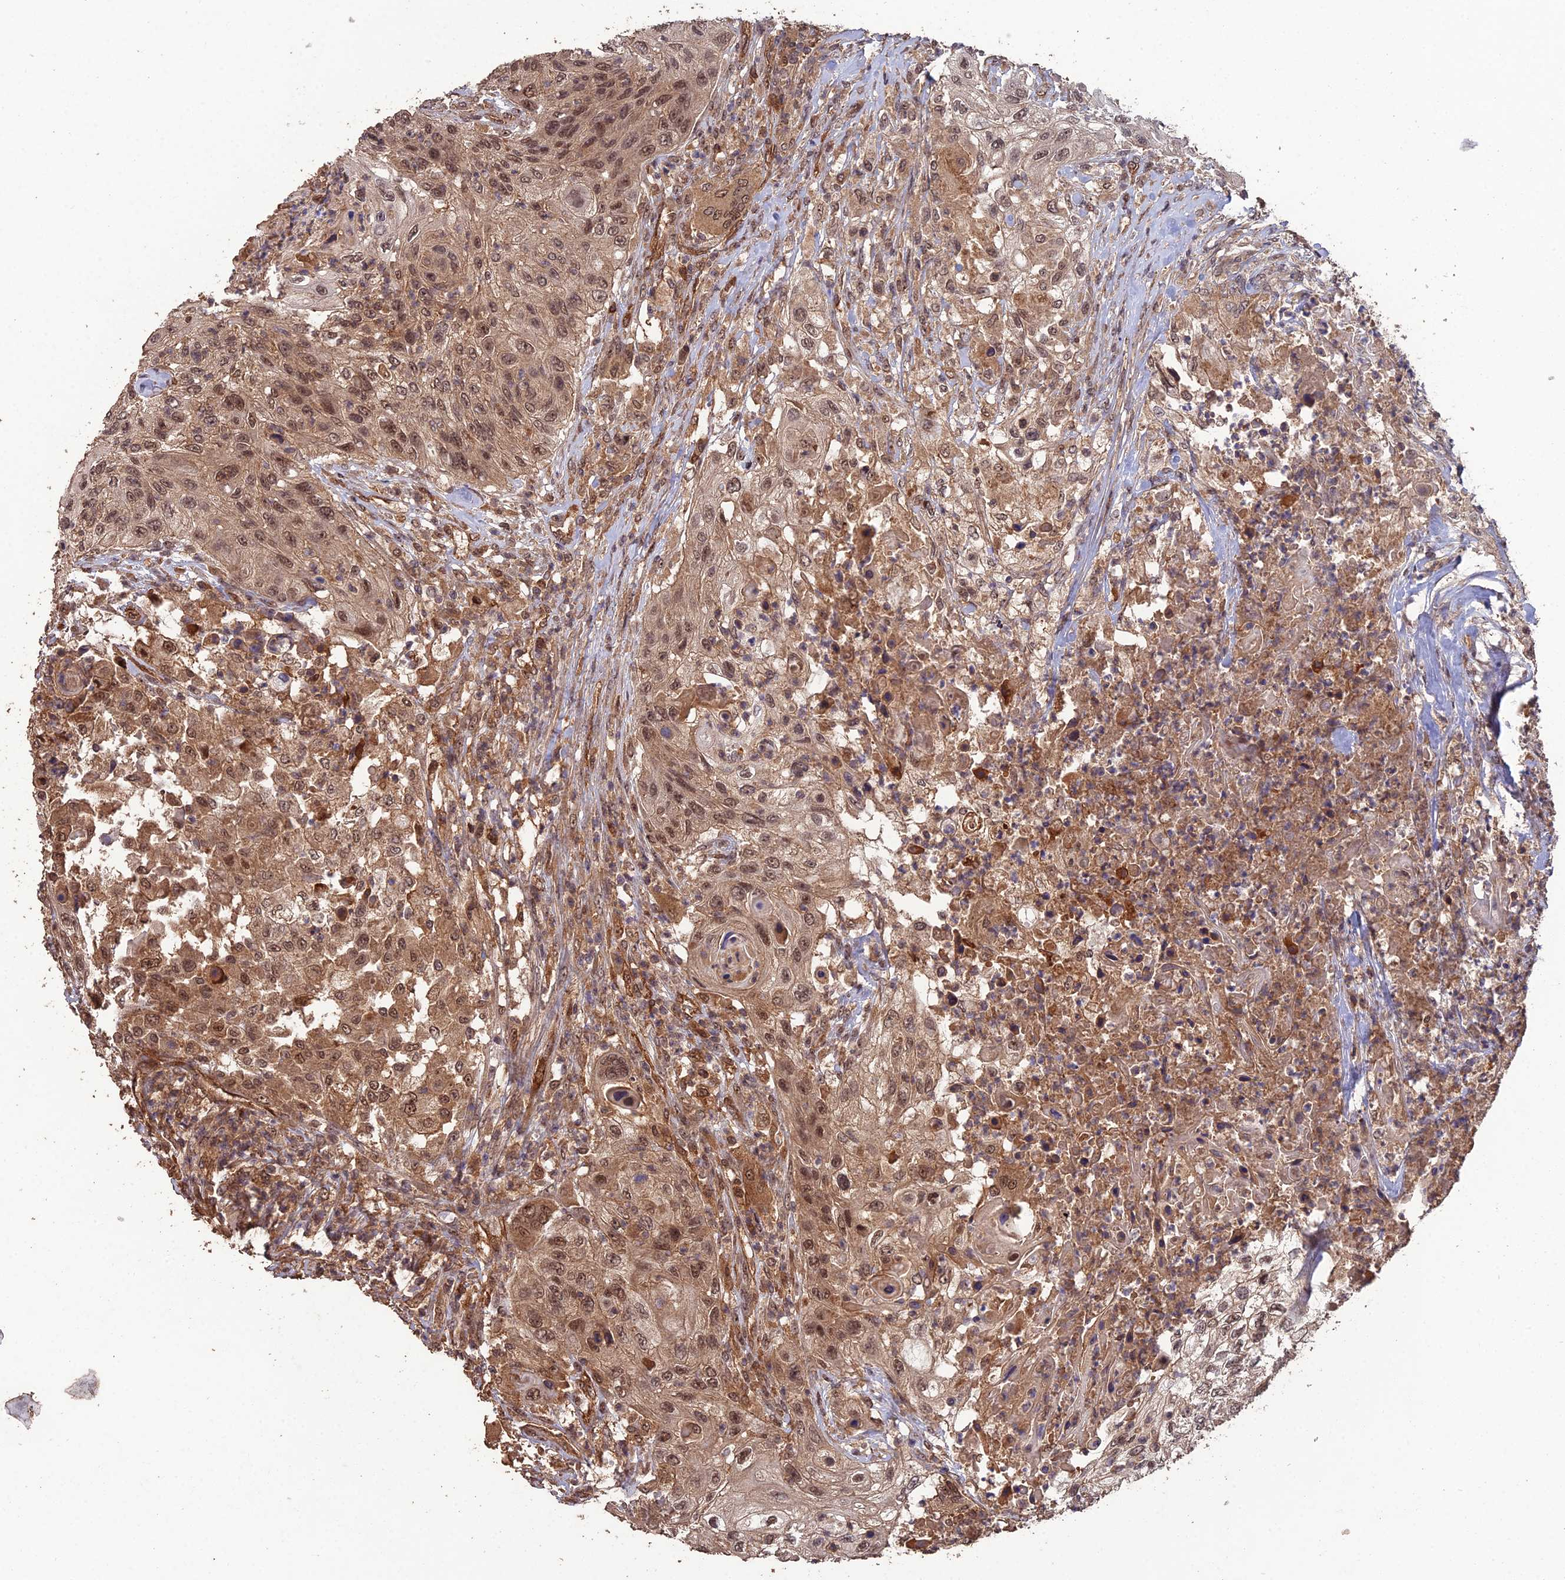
{"staining": {"intensity": "moderate", "quantity": ">75%", "location": "cytoplasmic/membranous,nuclear"}, "tissue": "urothelial cancer", "cell_type": "Tumor cells", "image_type": "cancer", "snomed": [{"axis": "morphology", "description": "Urothelial carcinoma, High grade"}, {"axis": "topography", "description": "Urinary bladder"}], "caption": "A brown stain shows moderate cytoplasmic/membranous and nuclear expression of a protein in human urothelial carcinoma (high-grade) tumor cells.", "gene": "RALGAPA2", "patient": {"sex": "female", "age": 60}}